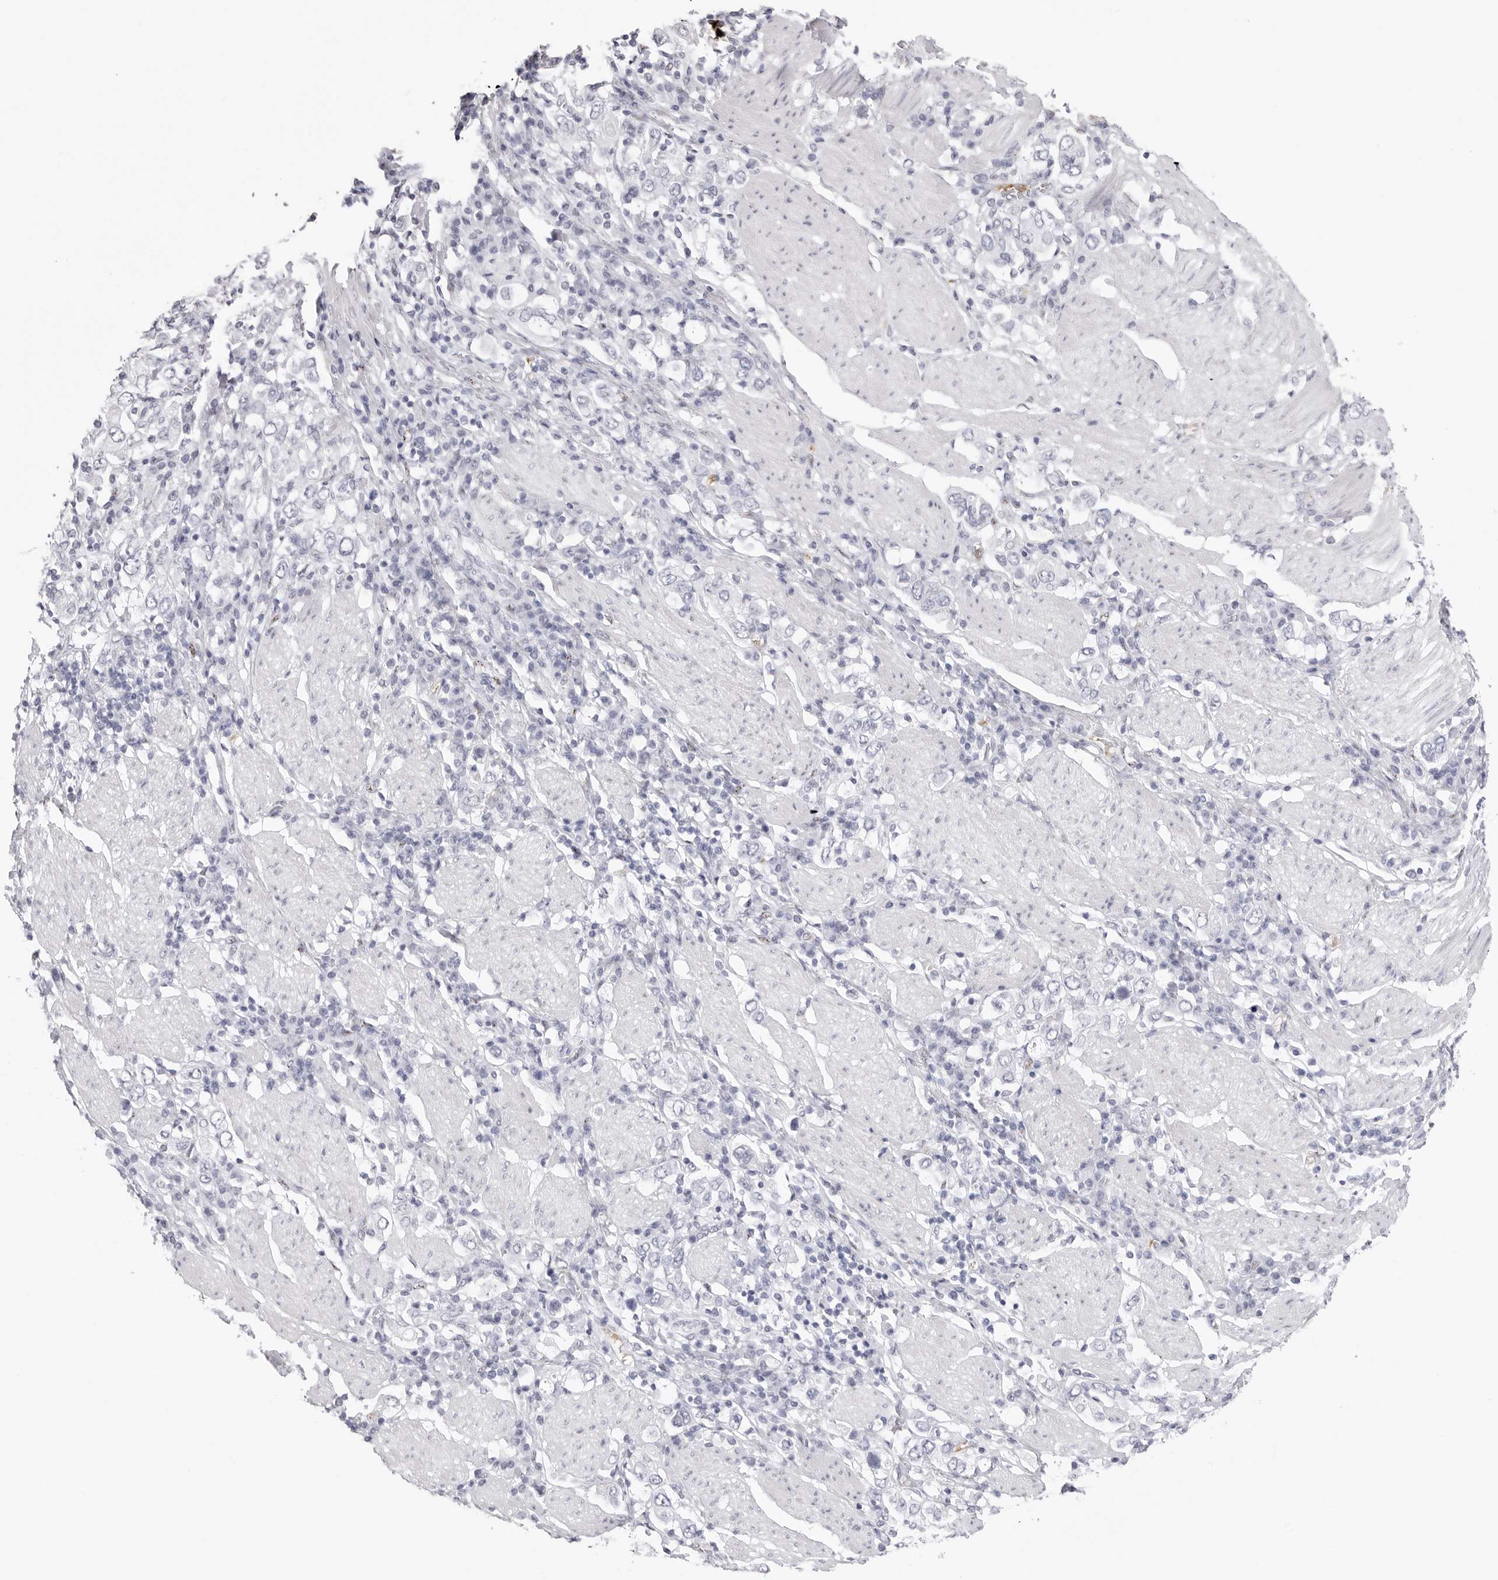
{"staining": {"intensity": "negative", "quantity": "none", "location": "none"}, "tissue": "stomach cancer", "cell_type": "Tumor cells", "image_type": "cancer", "snomed": [{"axis": "morphology", "description": "Adenocarcinoma, NOS"}, {"axis": "topography", "description": "Stomach, upper"}], "caption": "Immunohistochemistry of stomach adenocarcinoma reveals no expression in tumor cells.", "gene": "TSSK1B", "patient": {"sex": "male", "age": 62}}